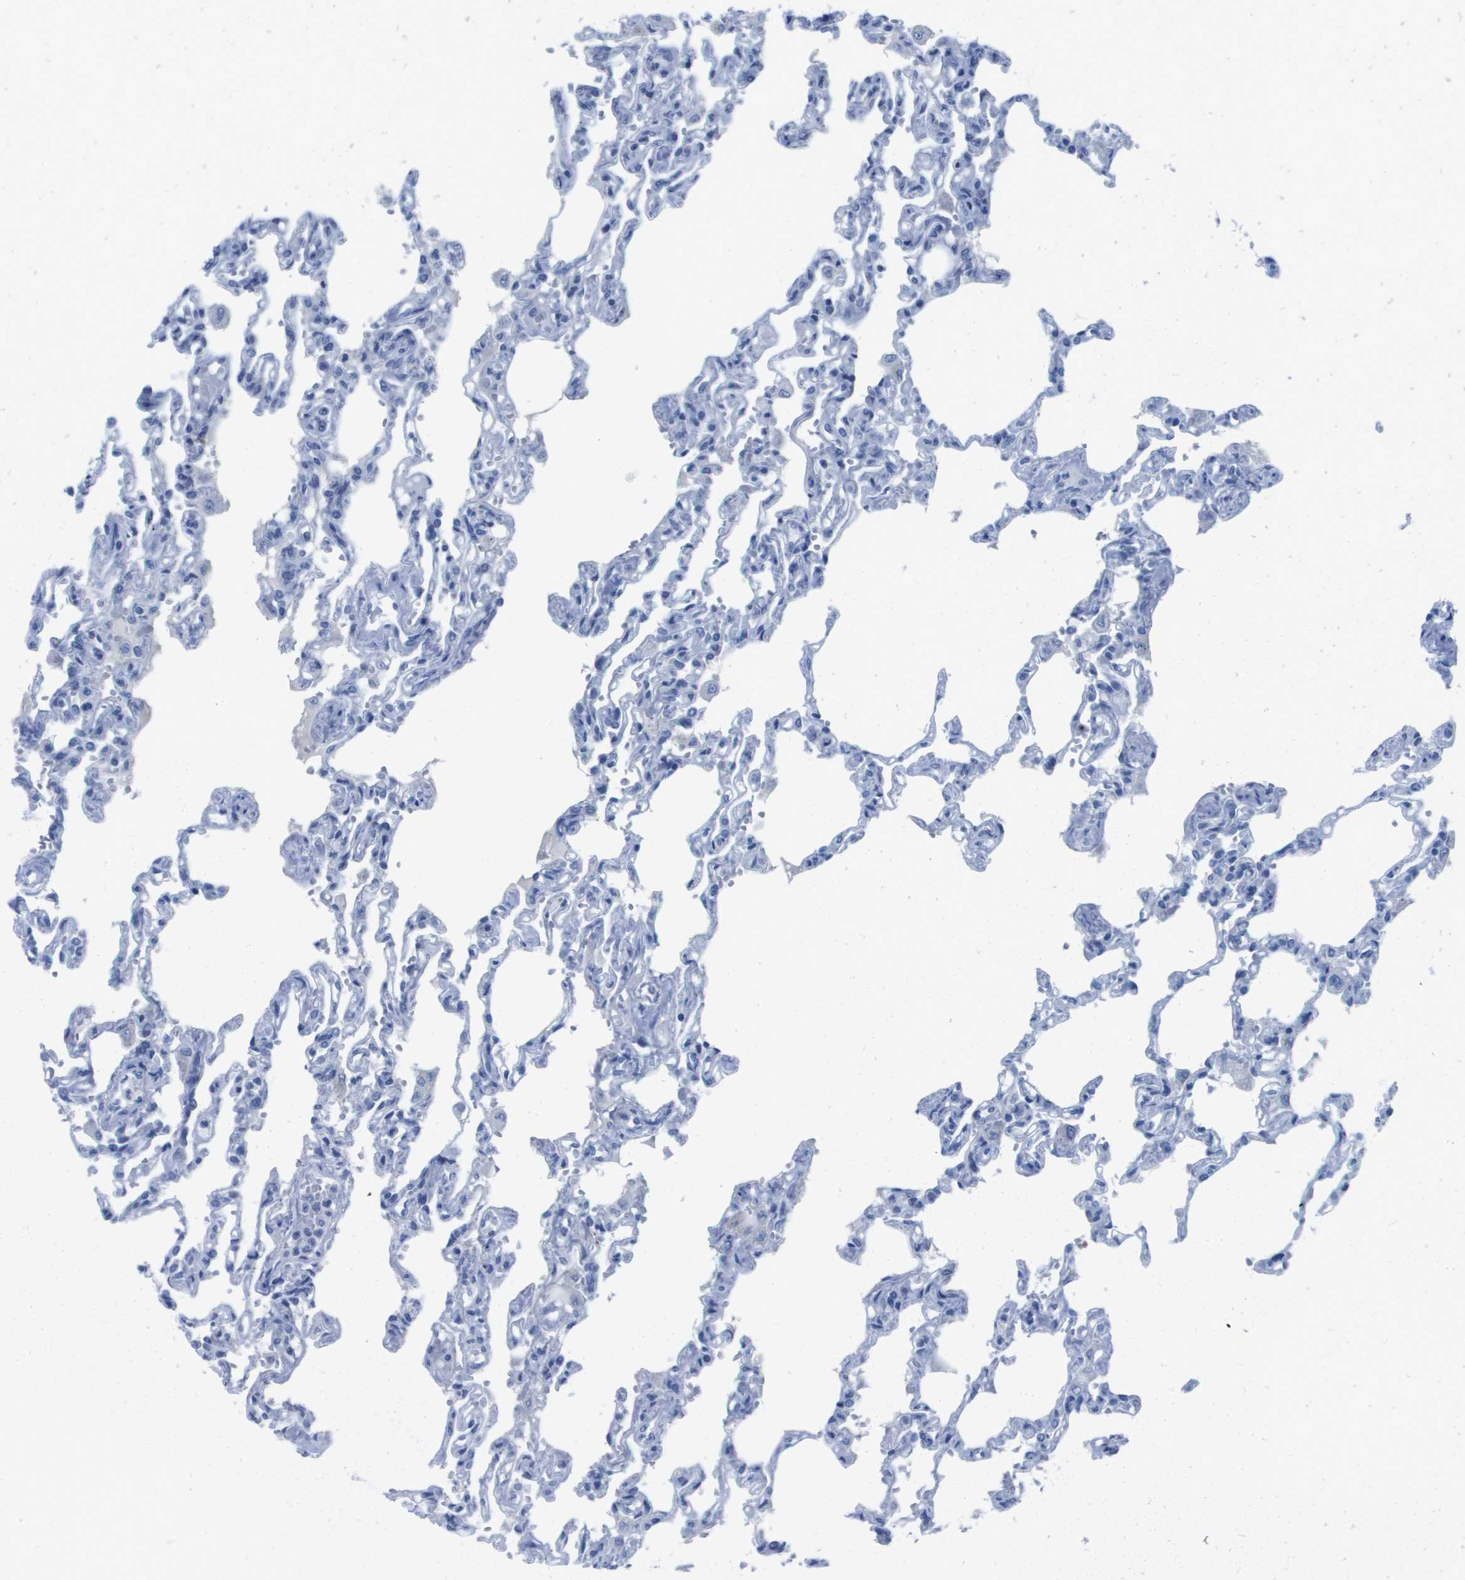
{"staining": {"intensity": "negative", "quantity": "none", "location": "none"}, "tissue": "lung", "cell_type": "Alveolar cells", "image_type": "normal", "snomed": [{"axis": "morphology", "description": "Normal tissue, NOS"}, {"axis": "topography", "description": "Lung"}], "caption": "Immunohistochemistry (IHC) histopathology image of benign human lung stained for a protein (brown), which exhibits no expression in alveolar cells. Brightfield microscopy of IHC stained with DAB (3,3'-diaminobenzidine) (brown) and hematoxylin (blue), captured at high magnification.", "gene": "GPR18", "patient": {"sex": "male", "age": 21}}